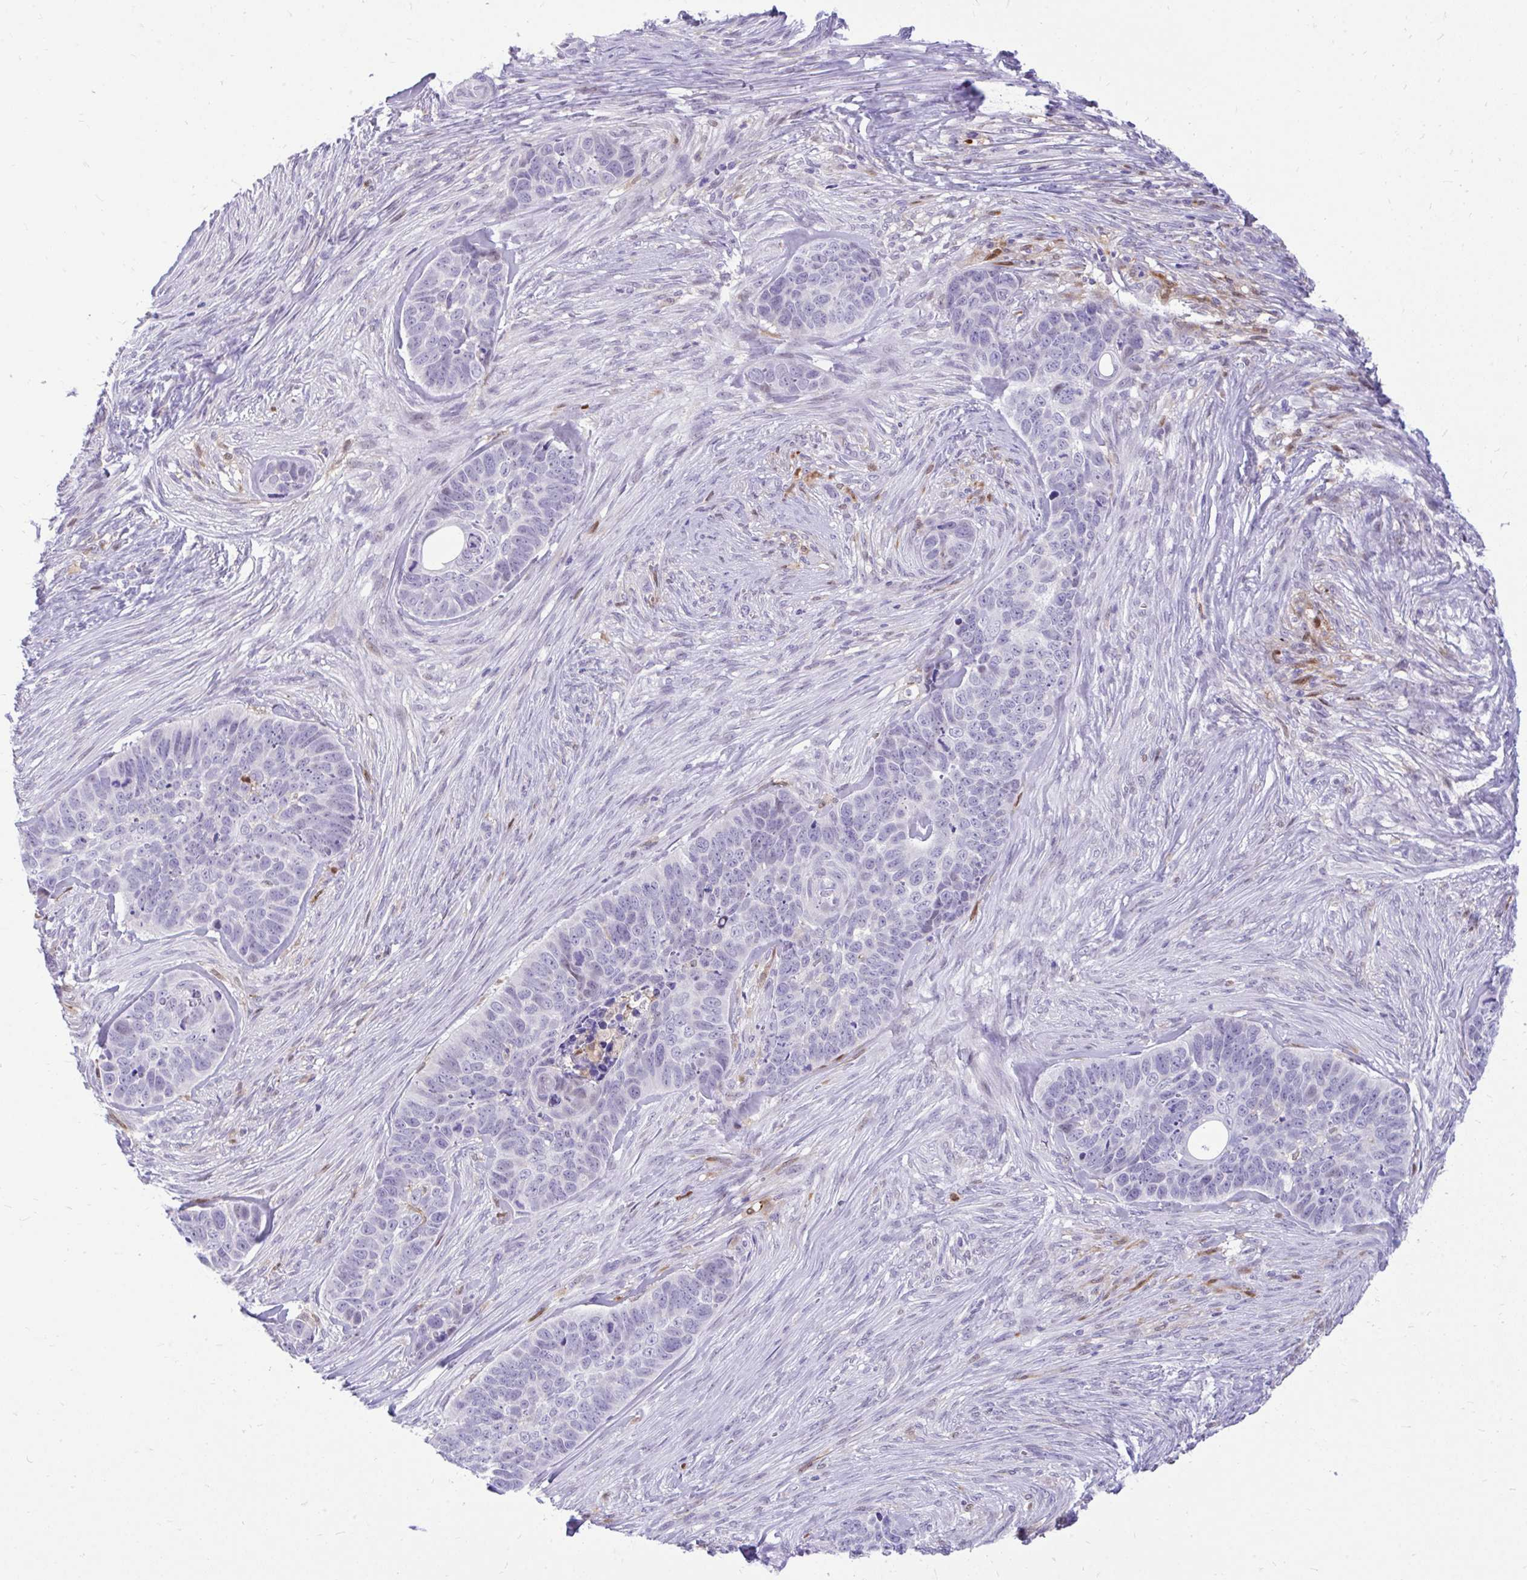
{"staining": {"intensity": "negative", "quantity": "none", "location": "none"}, "tissue": "skin cancer", "cell_type": "Tumor cells", "image_type": "cancer", "snomed": [{"axis": "morphology", "description": "Basal cell carcinoma"}, {"axis": "topography", "description": "Skin"}], "caption": "Immunohistochemical staining of human basal cell carcinoma (skin) displays no significant staining in tumor cells. The staining was performed using DAB (3,3'-diaminobenzidine) to visualize the protein expression in brown, while the nuclei were stained in blue with hematoxylin (Magnification: 20x).", "gene": "GLB1L2", "patient": {"sex": "female", "age": 82}}